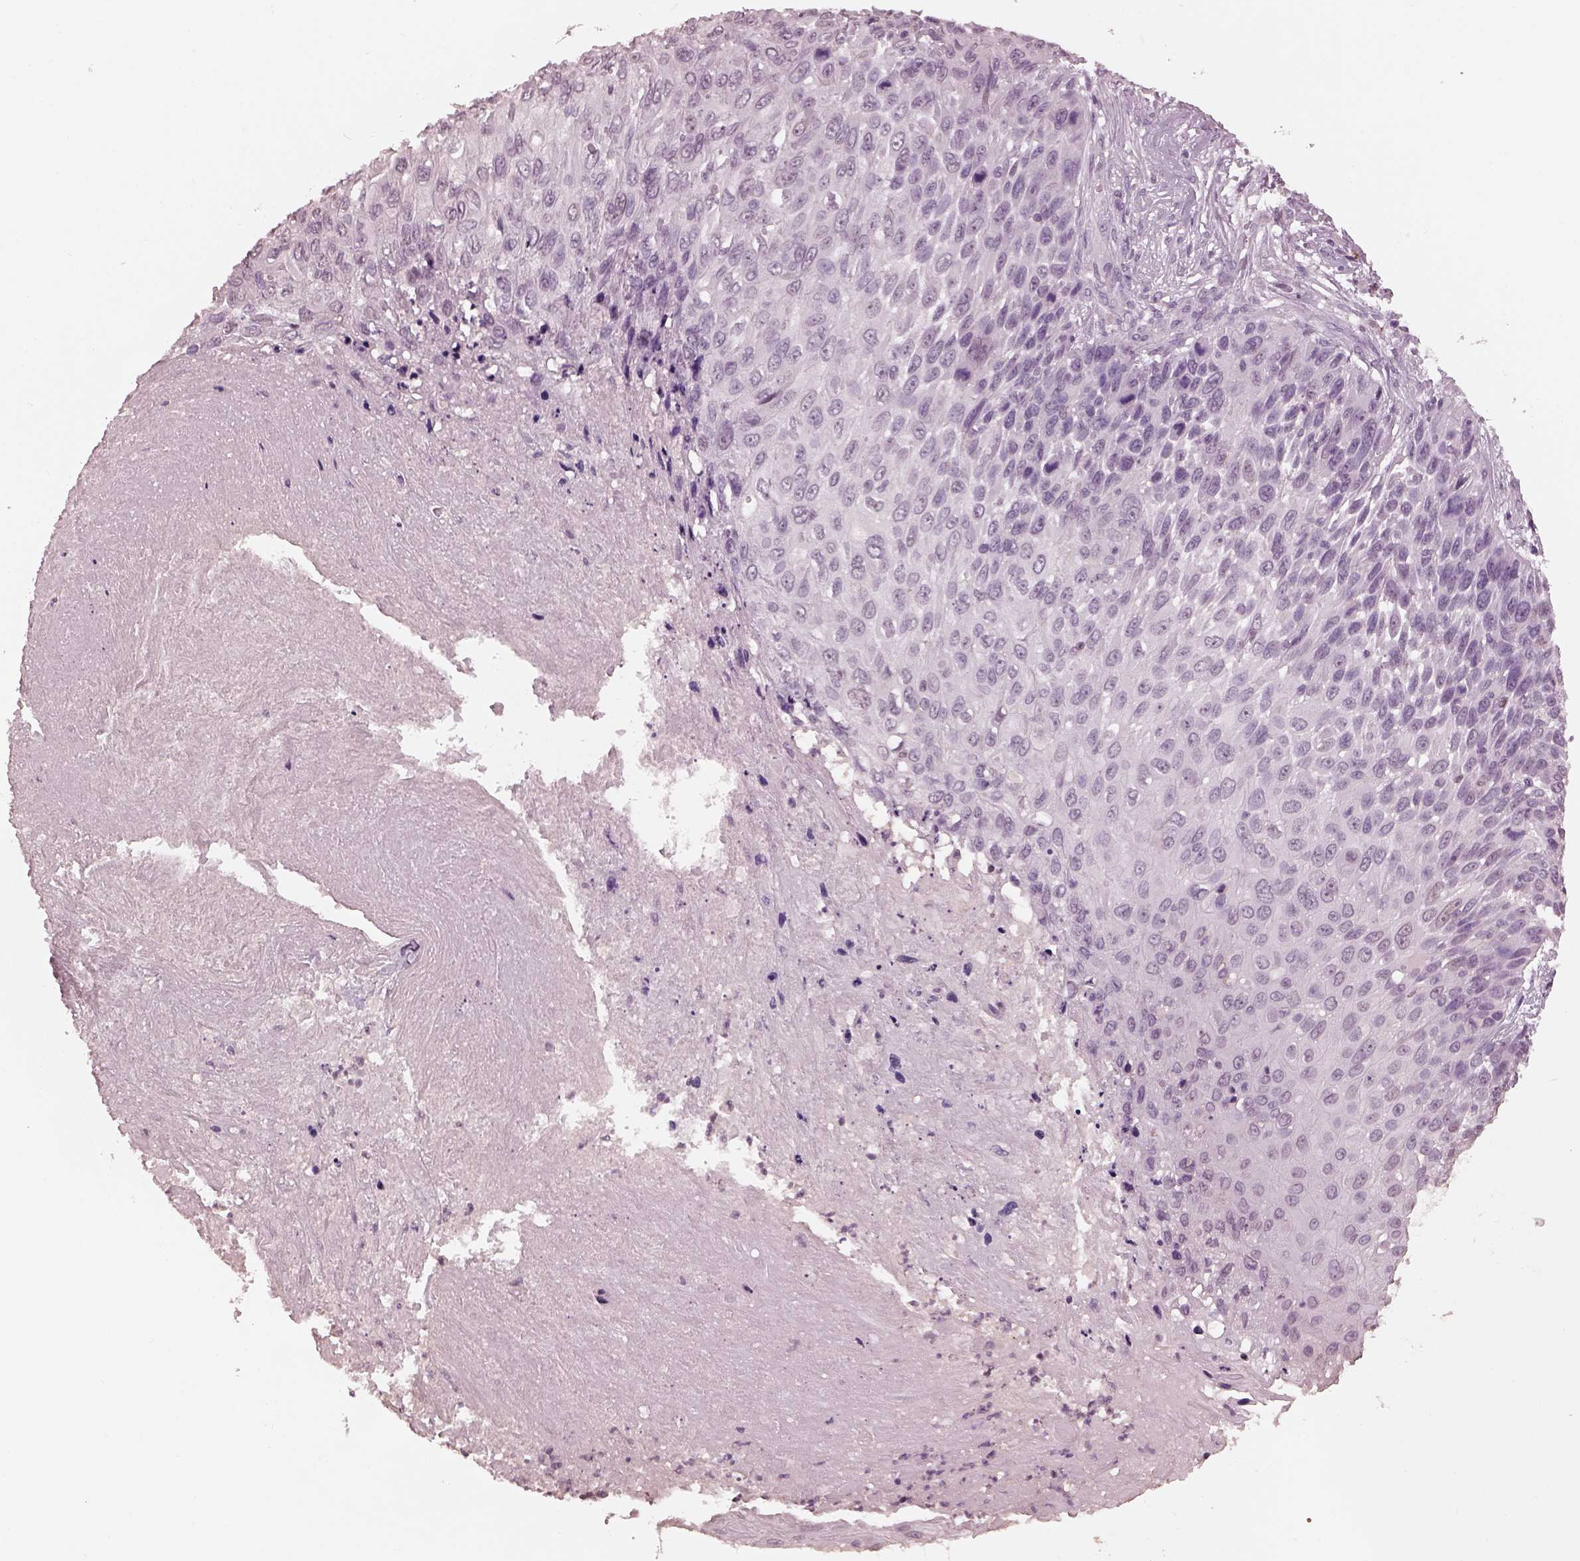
{"staining": {"intensity": "negative", "quantity": "none", "location": "none"}, "tissue": "skin cancer", "cell_type": "Tumor cells", "image_type": "cancer", "snomed": [{"axis": "morphology", "description": "Squamous cell carcinoma, NOS"}, {"axis": "topography", "description": "Skin"}], "caption": "Immunohistochemistry micrograph of neoplastic tissue: human skin cancer (squamous cell carcinoma) stained with DAB exhibits no significant protein expression in tumor cells.", "gene": "TSKS", "patient": {"sex": "male", "age": 92}}